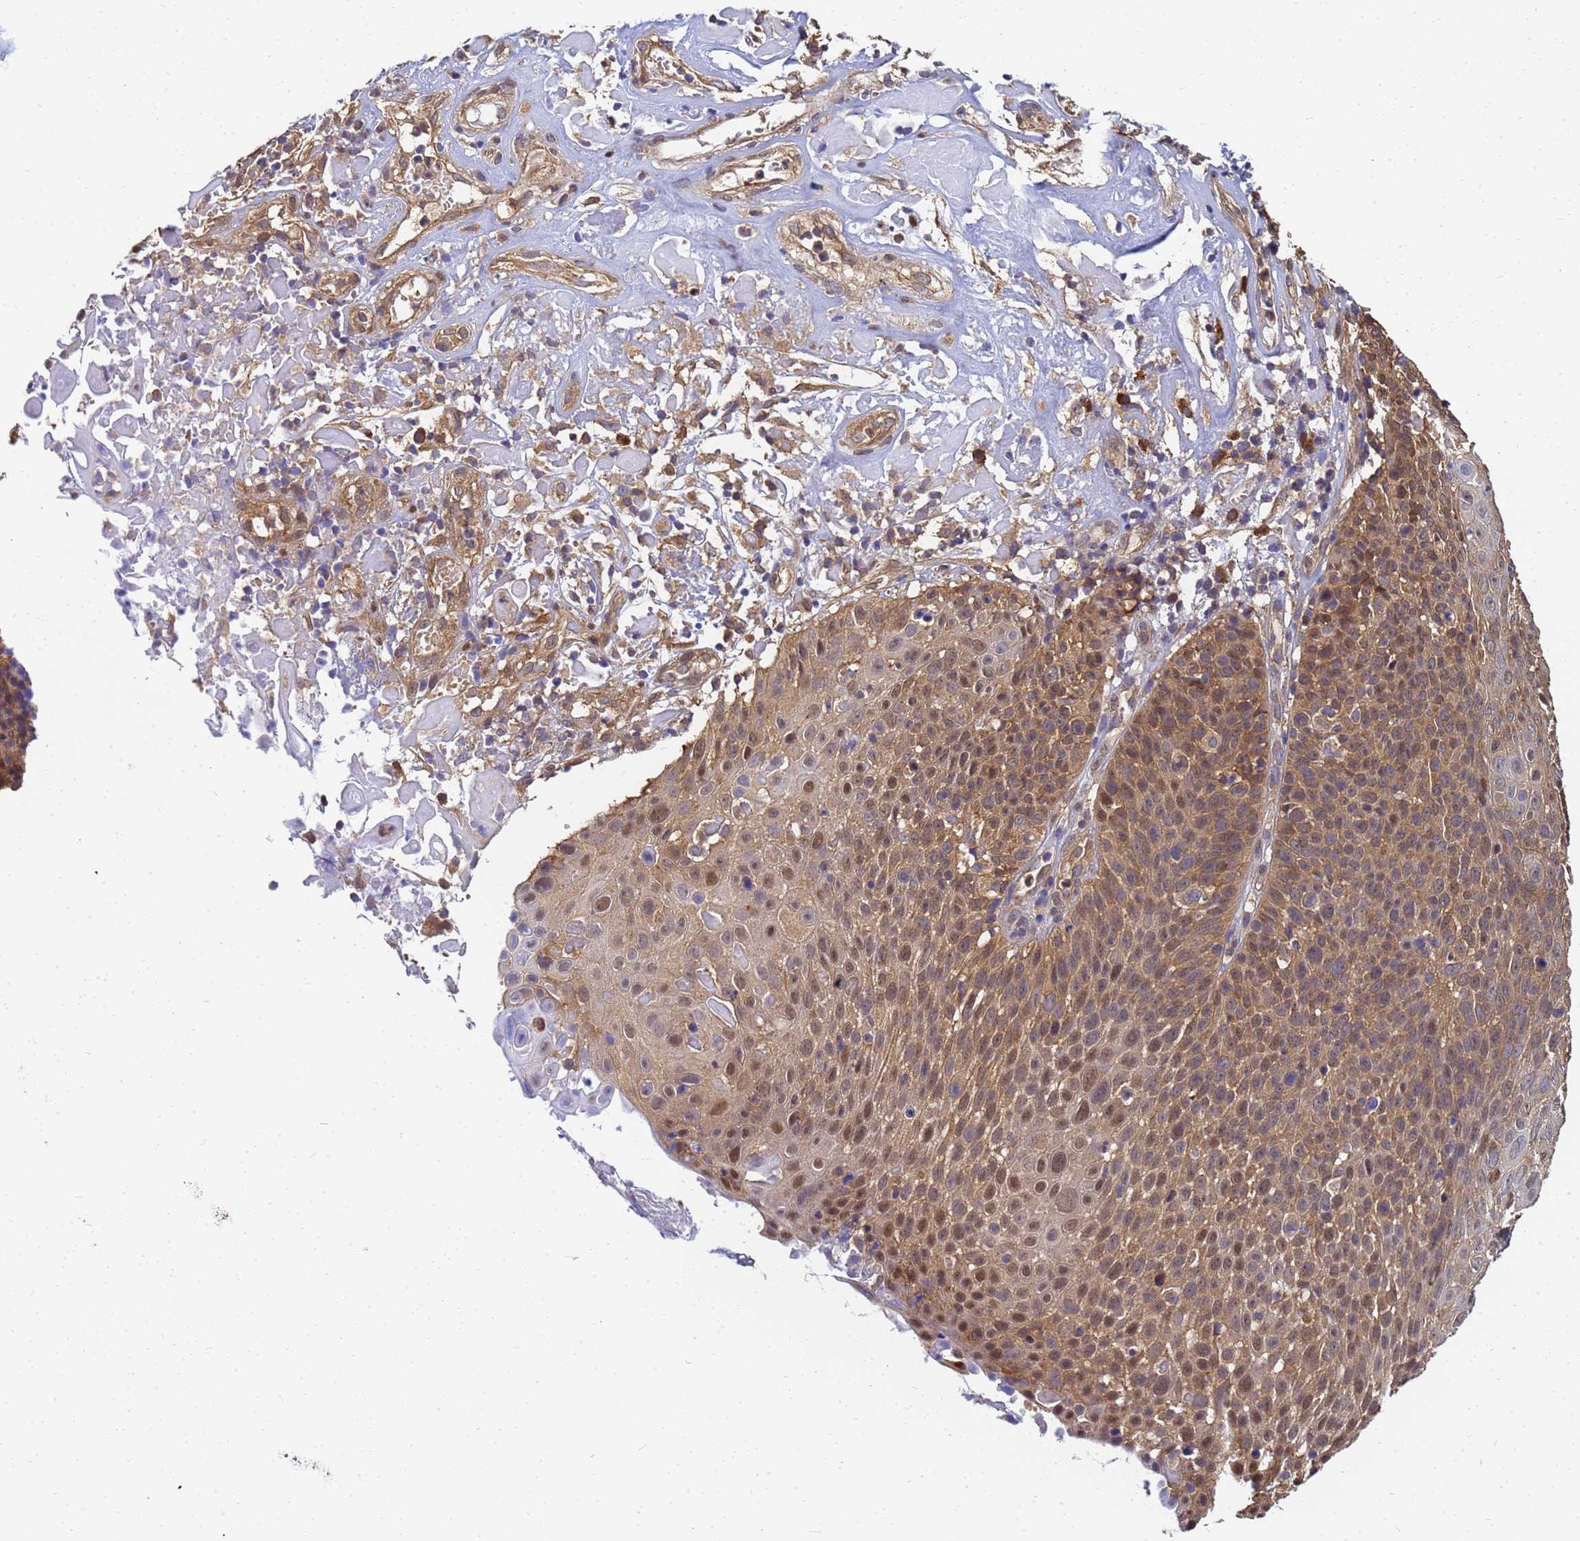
{"staining": {"intensity": "moderate", "quantity": ">75%", "location": "cytoplasmic/membranous,nuclear"}, "tissue": "cervical cancer", "cell_type": "Tumor cells", "image_type": "cancer", "snomed": [{"axis": "morphology", "description": "Squamous cell carcinoma, NOS"}, {"axis": "topography", "description": "Cervix"}], "caption": "There is medium levels of moderate cytoplasmic/membranous and nuclear expression in tumor cells of cervical cancer, as demonstrated by immunohistochemical staining (brown color).", "gene": "NME1-NME2", "patient": {"sex": "female", "age": 74}}